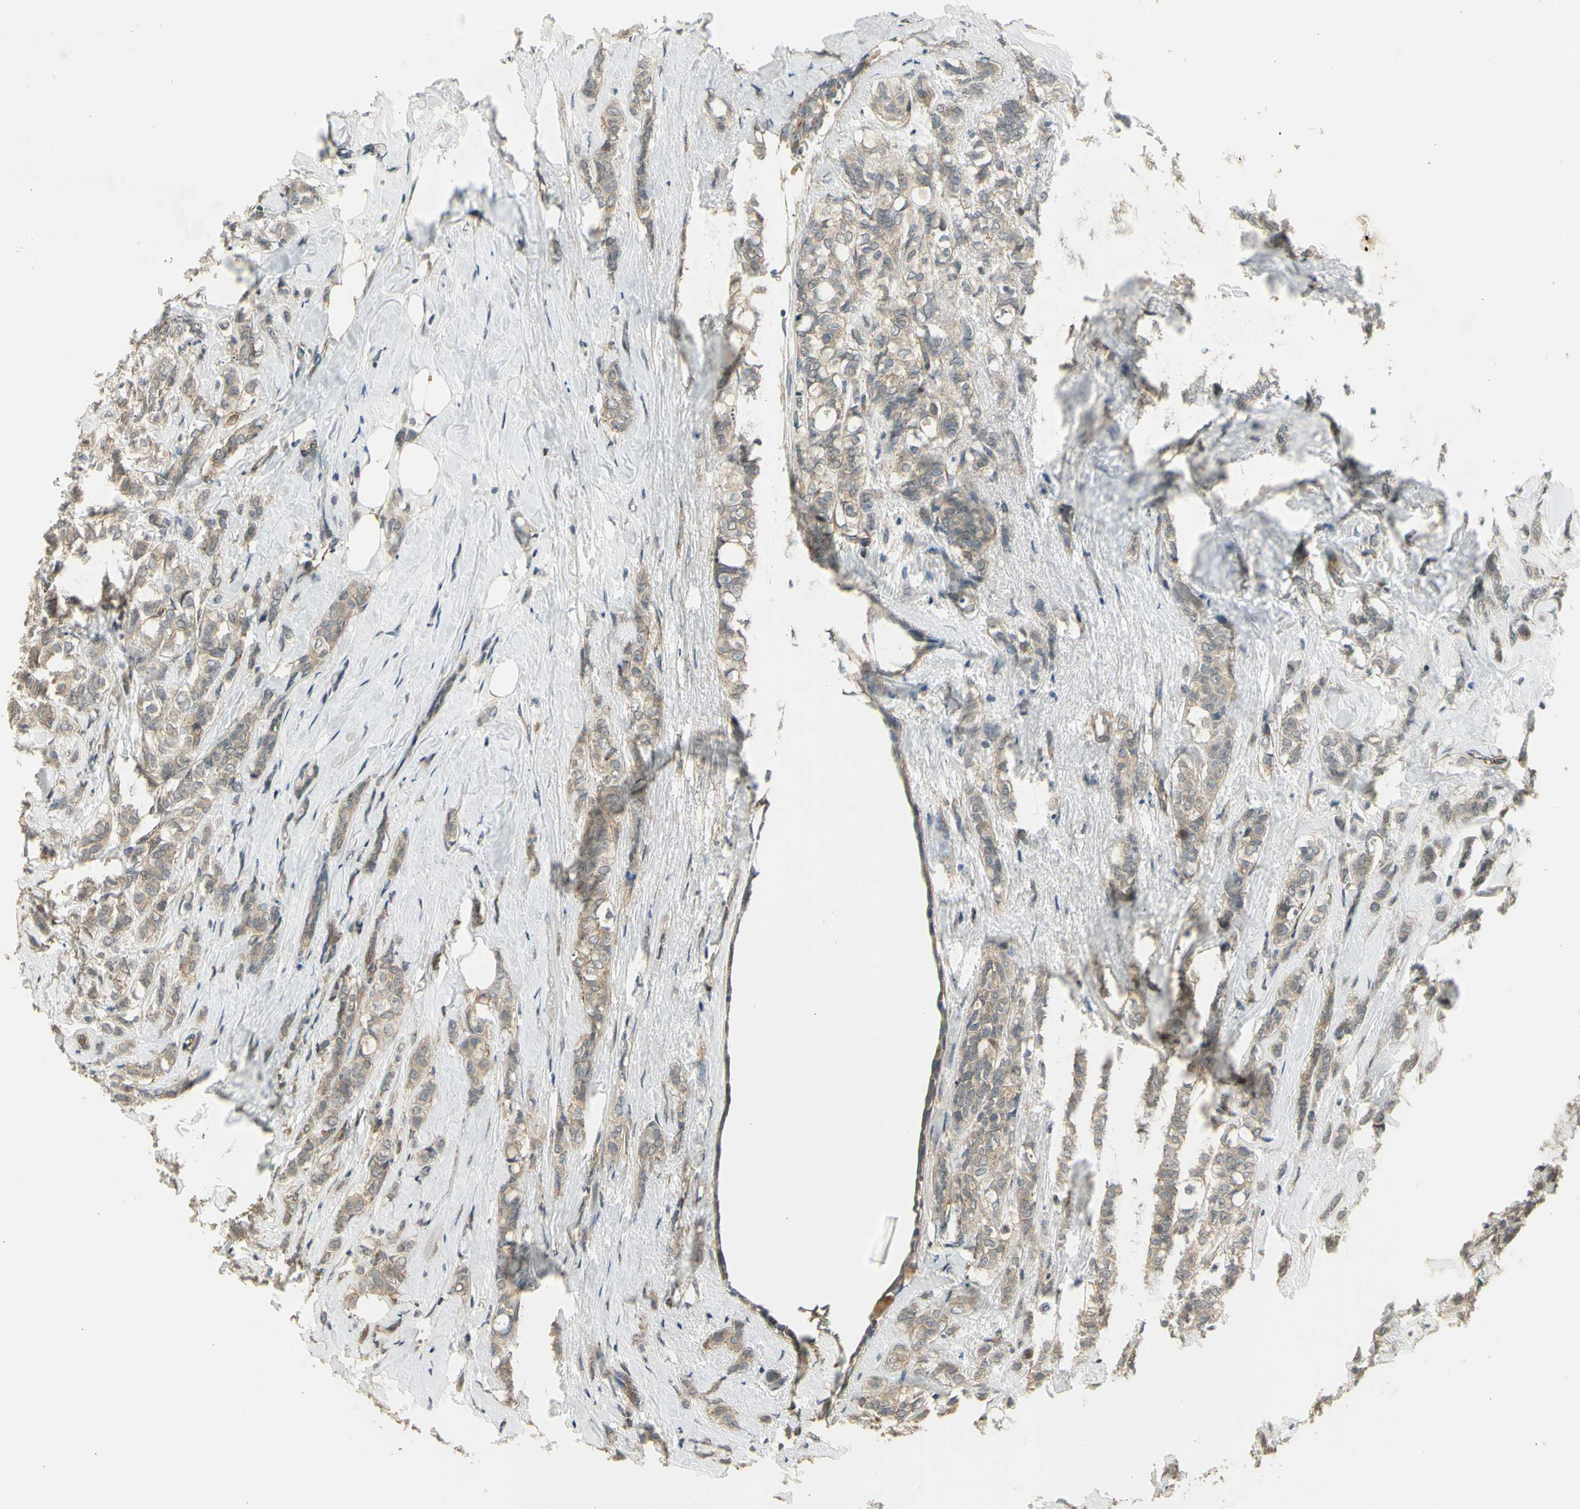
{"staining": {"intensity": "weak", "quantity": ">75%", "location": "cytoplasmic/membranous"}, "tissue": "breast cancer", "cell_type": "Tumor cells", "image_type": "cancer", "snomed": [{"axis": "morphology", "description": "Lobular carcinoma"}, {"axis": "topography", "description": "Breast"}], "caption": "Immunohistochemical staining of human breast lobular carcinoma shows low levels of weak cytoplasmic/membranous protein expression in about >75% of tumor cells.", "gene": "EFNB2", "patient": {"sex": "female", "age": 60}}